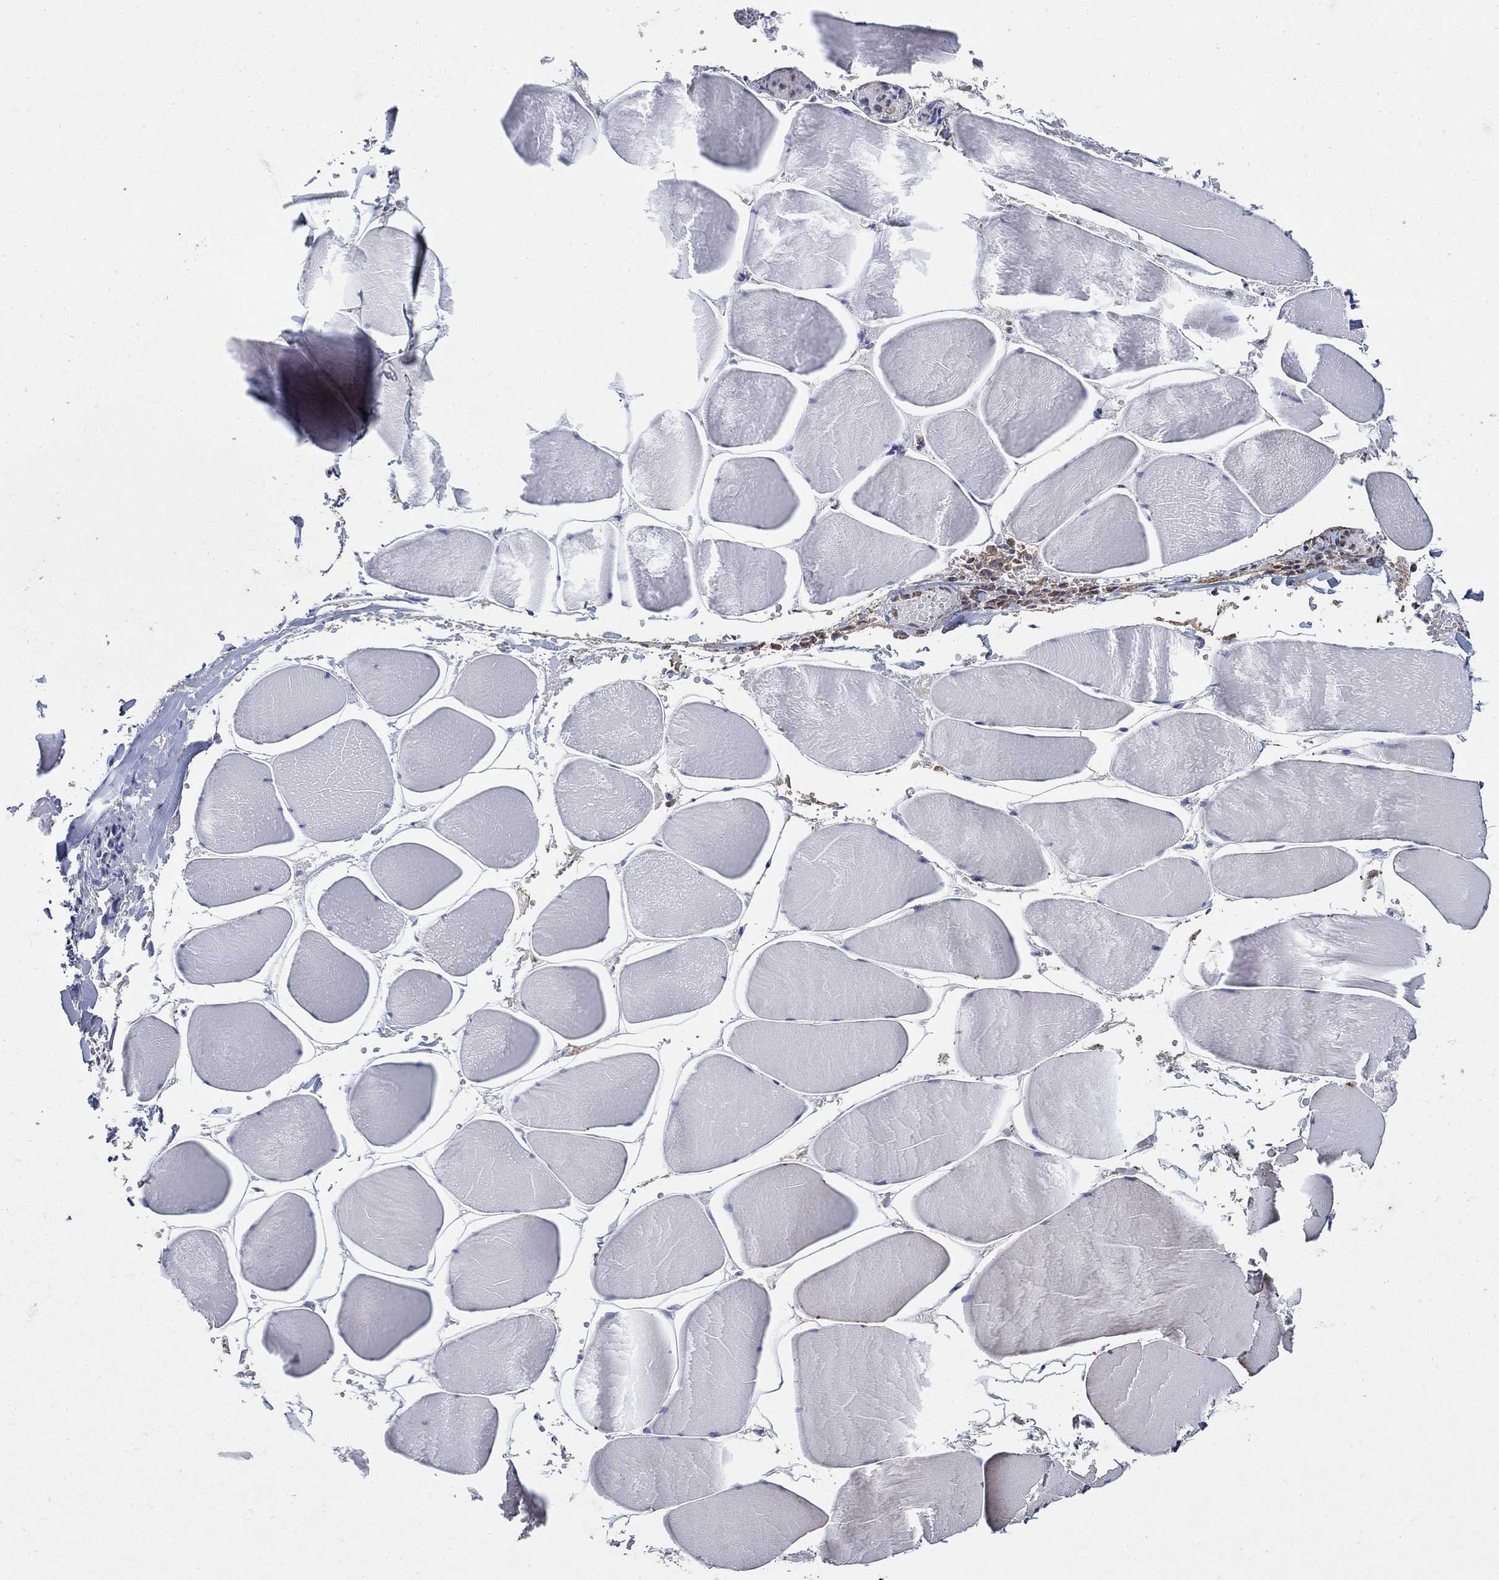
{"staining": {"intensity": "weak", "quantity": "25%-75%", "location": "cytoplasmic/membranous"}, "tissue": "skeletal muscle", "cell_type": "Myocytes", "image_type": "normal", "snomed": [{"axis": "morphology", "description": "Normal tissue, NOS"}, {"axis": "morphology", "description": "Malignant melanoma, Metastatic site"}, {"axis": "topography", "description": "Skeletal muscle"}], "caption": "Normal skeletal muscle was stained to show a protein in brown. There is low levels of weak cytoplasmic/membranous positivity in about 25%-75% of myocytes. (Stains: DAB (3,3'-diaminobenzidine) in brown, nuclei in blue, Microscopy: brightfield microscopy at high magnification).", "gene": "PNPLA2", "patient": {"sex": "male", "age": 50}}